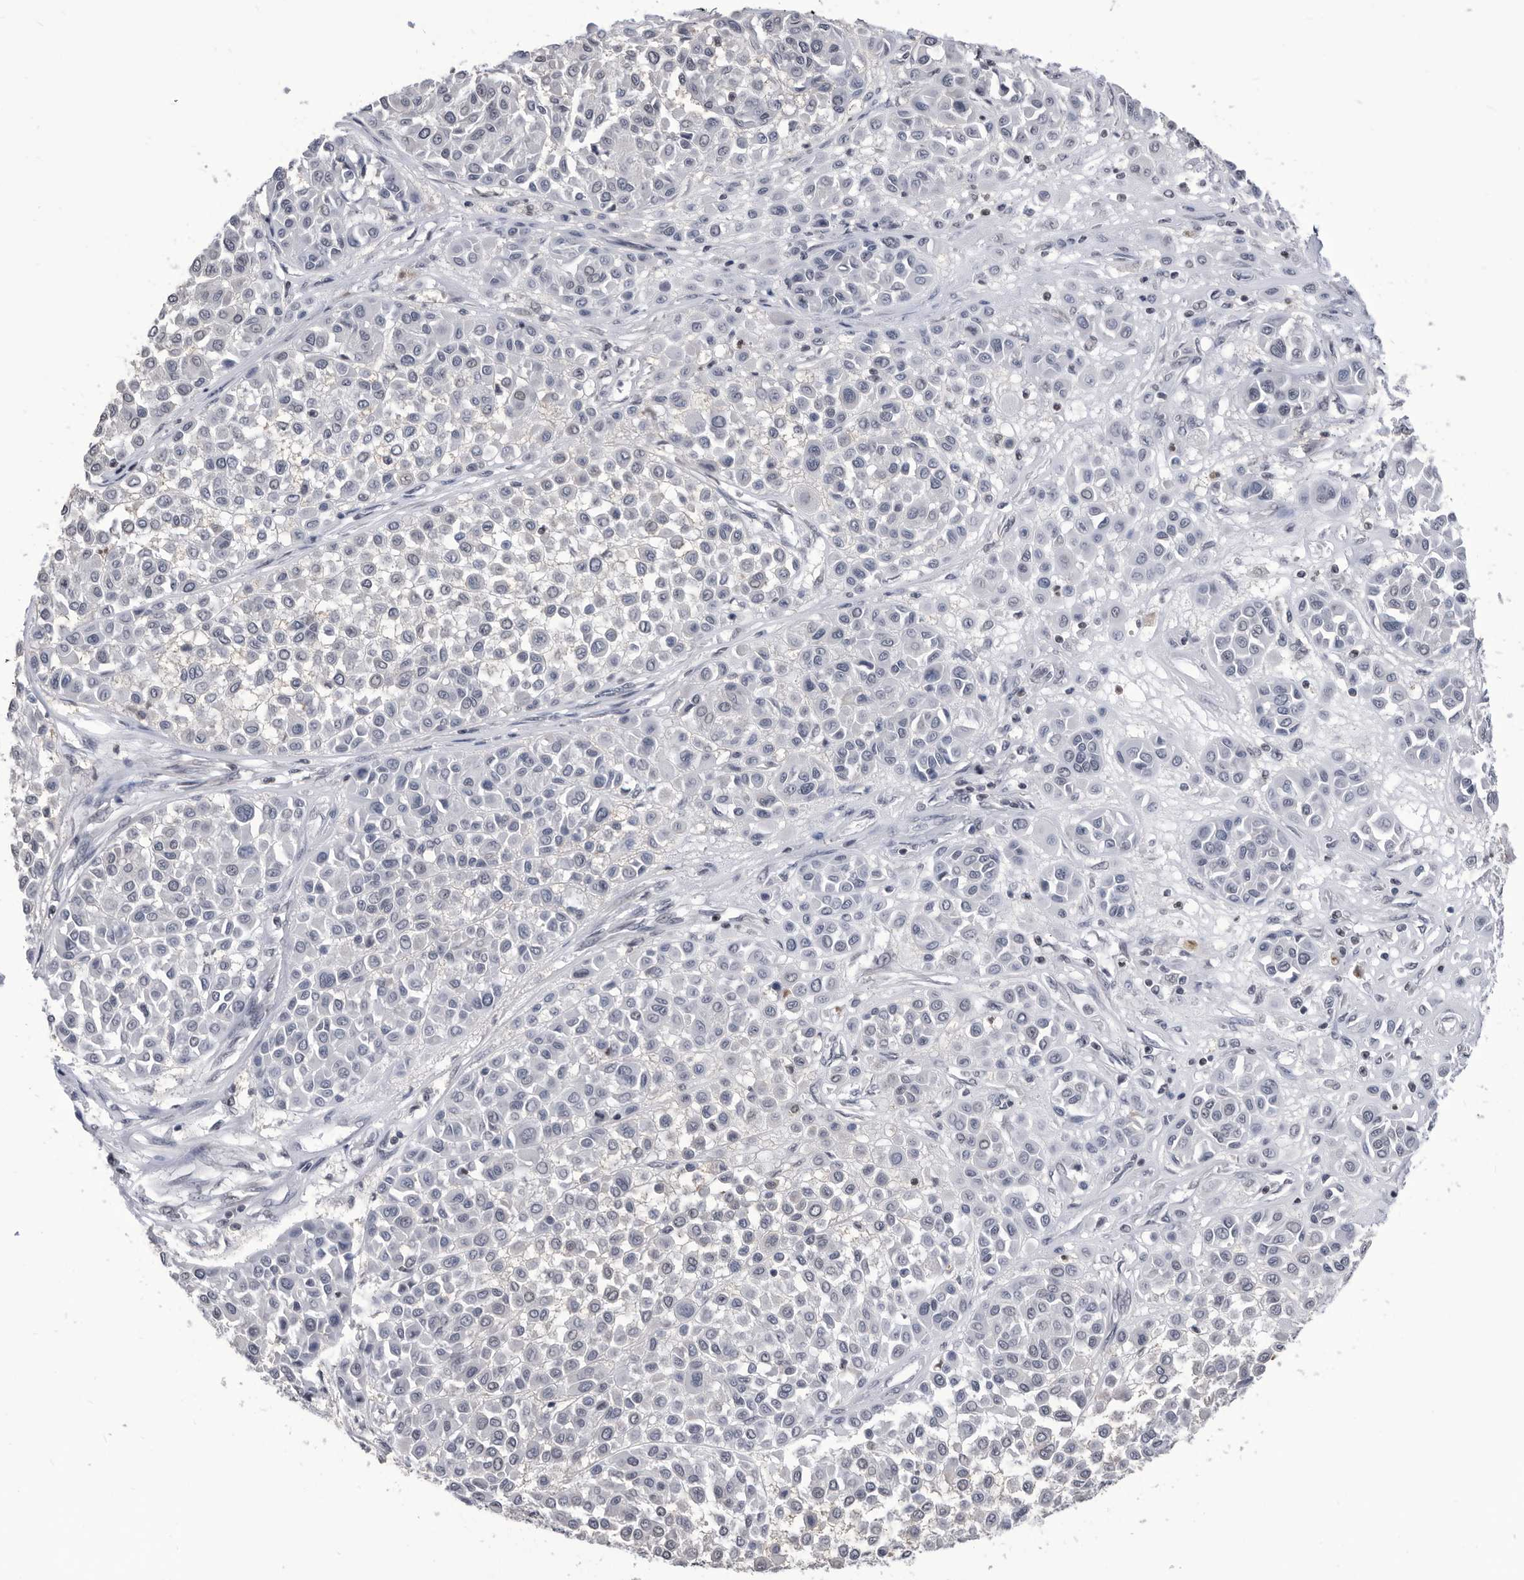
{"staining": {"intensity": "negative", "quantity": "none", "location": "none"}, "tissue": "melanoma", "cell_type": "Tumor cells", "image_type": "cancer", "snomed": [{"axis": "morphology", "description": "Malignant melanoma, Metastatic site"}, {"axis": "topography", "description": "Soft tissue"}], "caption": "Immunohistochemistry (IHC) histopathology image of neoplastic tissue: human malignant melanoma (metastatic site) stained with DAB (3,3'-diaminobenzidine) displays no significant protein expression in tumor cells.", "gene": "TSTD1", "patient": {"sex": "male", "age": 41}}